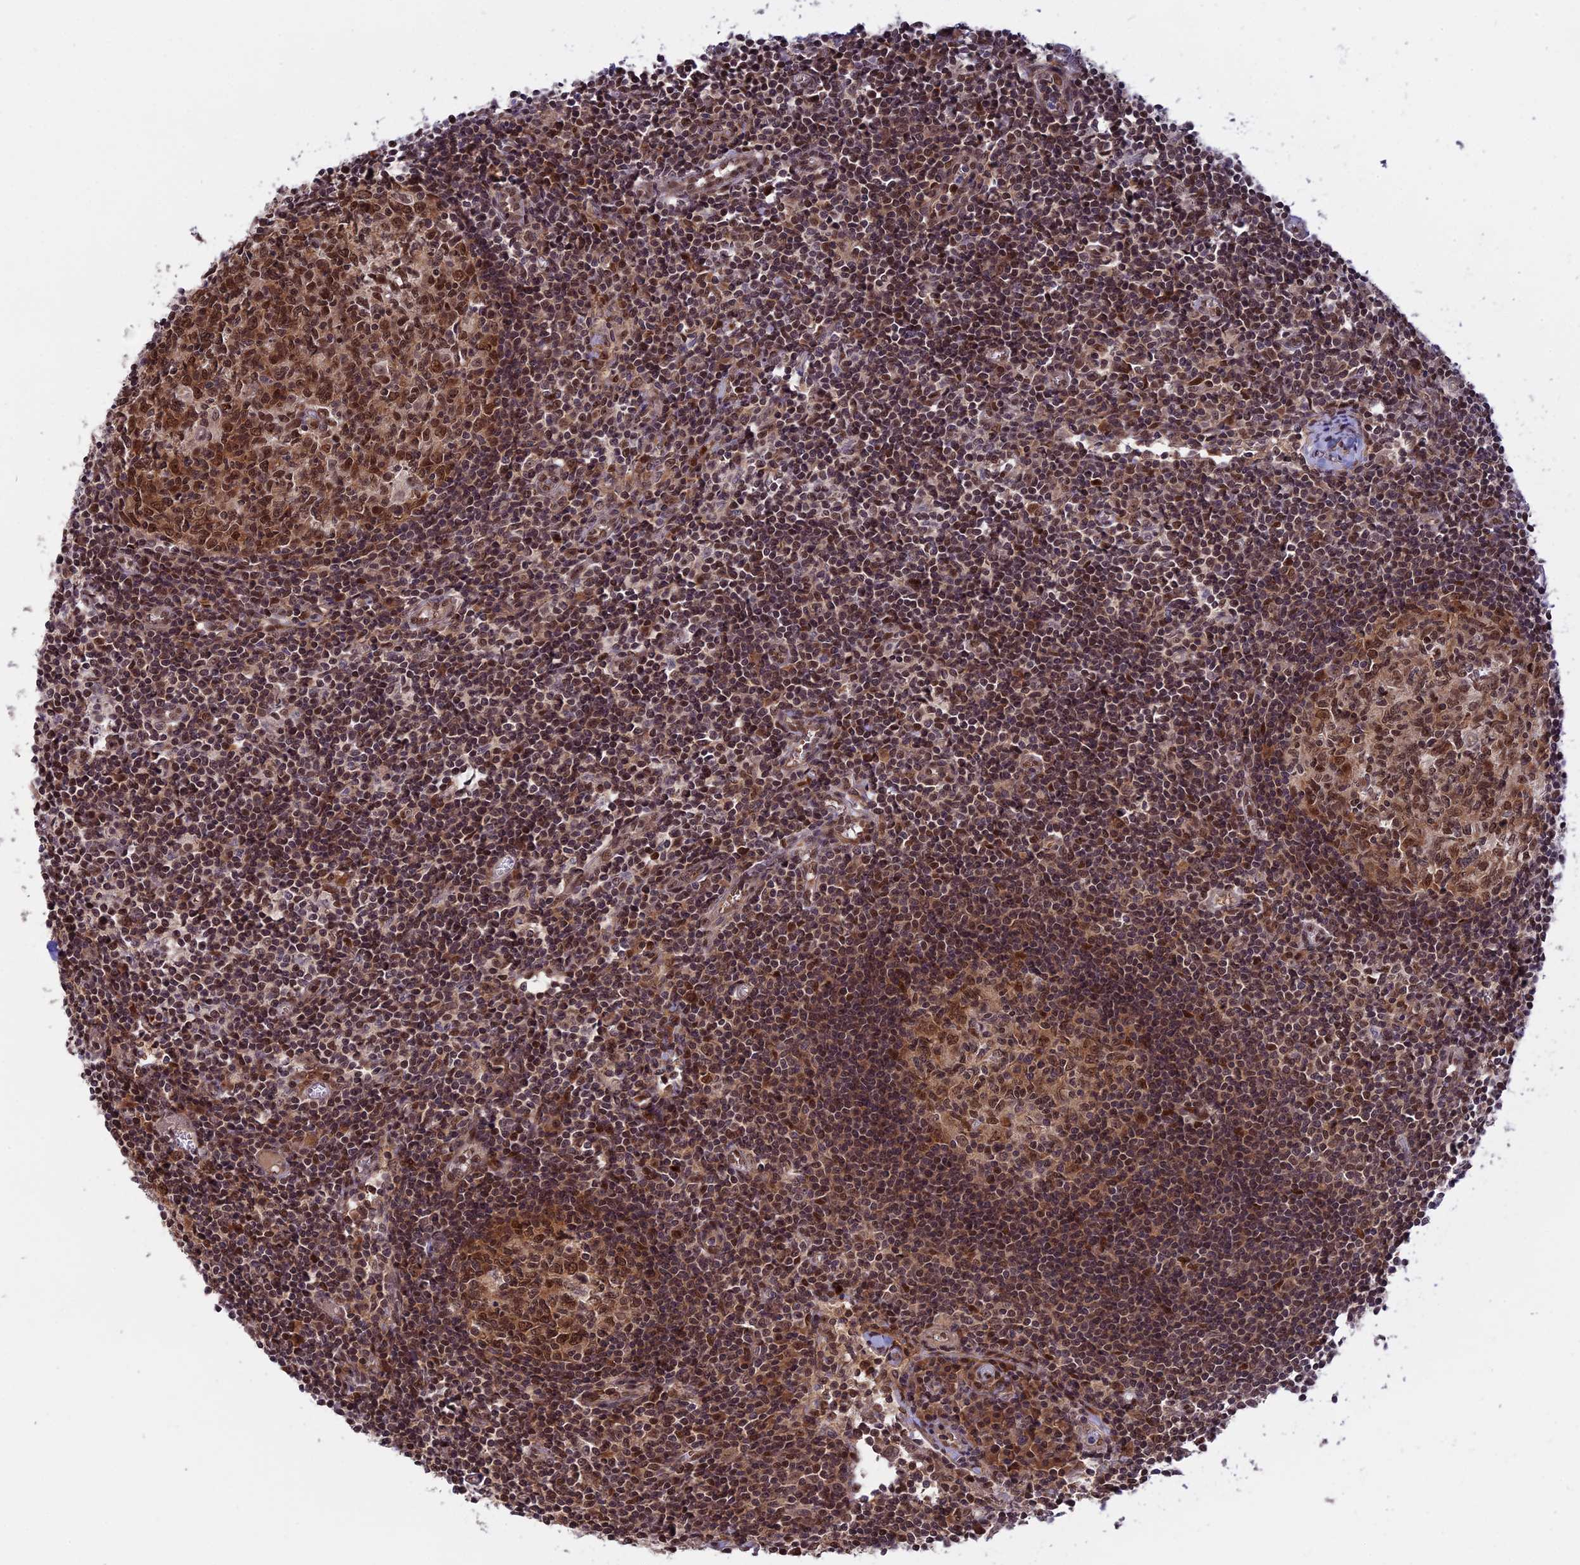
{"staining": {"intensity": "moderate", "quantity": ">75%", "location": "cytoplasmic/membranous,nuclear"}, "tissue": "lymph node", "cell_type": "Germinal center cells", "image_type": "normal", "snomed": [{"axis": "morphology", "description": "Normal tissue, NOS"}, {"axis": "topography", "description": "Lymph node"}], "caption": "Brown immunohistochemical staining in unremarkable human lymph node reveals moderate cytoplasmic/membranous,nuclear positivity in approximately >75% of germinal center cells. The staining was performed using DAB, with brown indicating positive protein expression. Nuclei are stained blue with hematoxylin.", "gene": "ZNF428", "patient": {"sex": "female", "age": 55}}